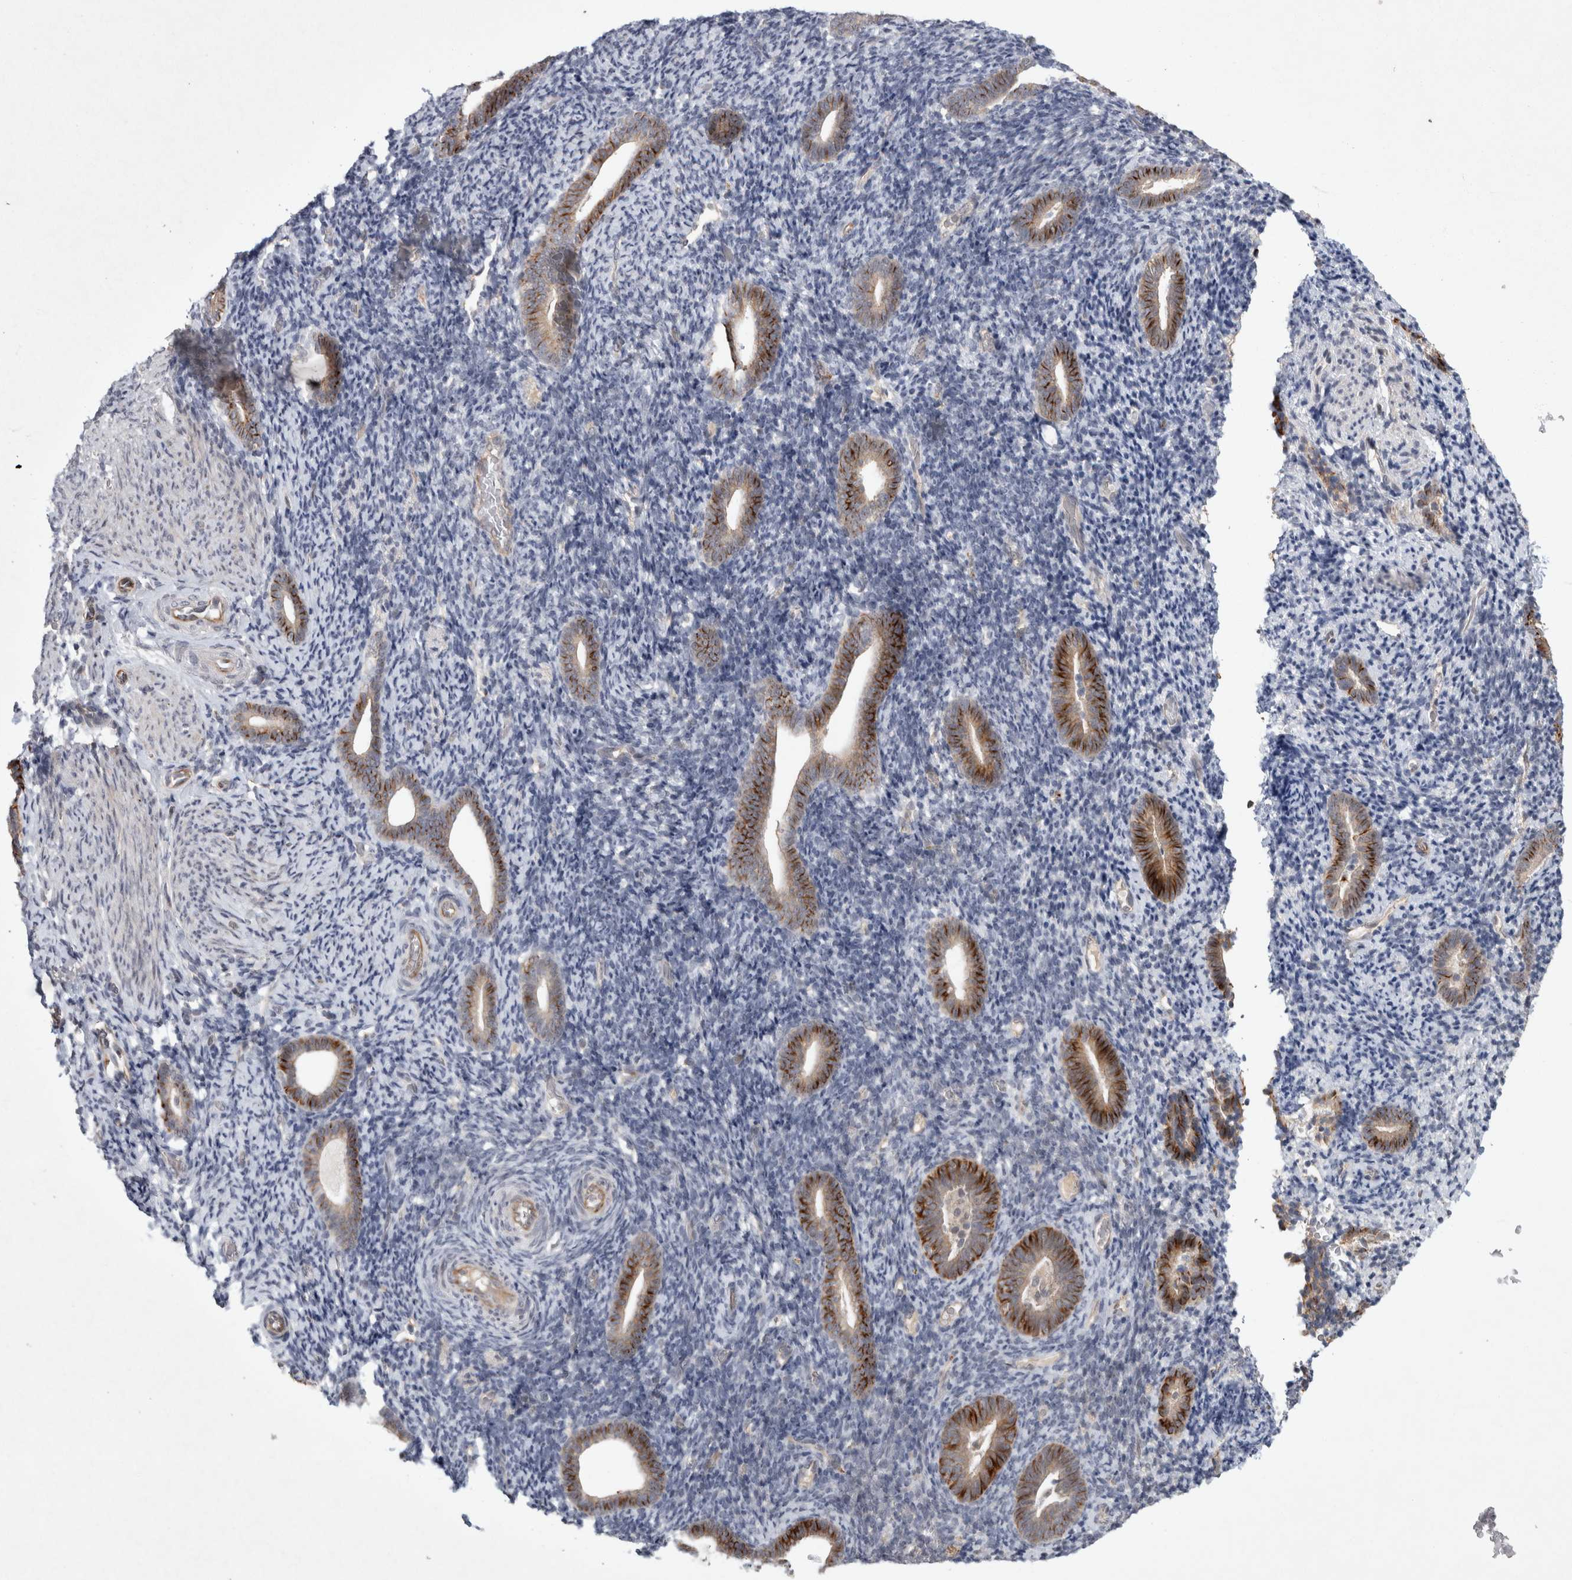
{"staining": {"intensity": "negative", "quantity": "none", "location": "none"}, "tissue": "endometrium", "cell_type": "Cells in endometrial stroma", "image_type": "normal", "snomed": [{"axis": "morphology", "description": "Normal tissue, NOS"}, {"axis": "topography", "description": "Endometrium"}], "caption": "Endometrium was stained to show a protein in brown. There is no significant staining in cells in endometrial stroma. (DAB immunohistochemistry with hematoxylin counter stain).", "gene": "CRISPLD1", "patient": {"sex": "female", "age": 51}}